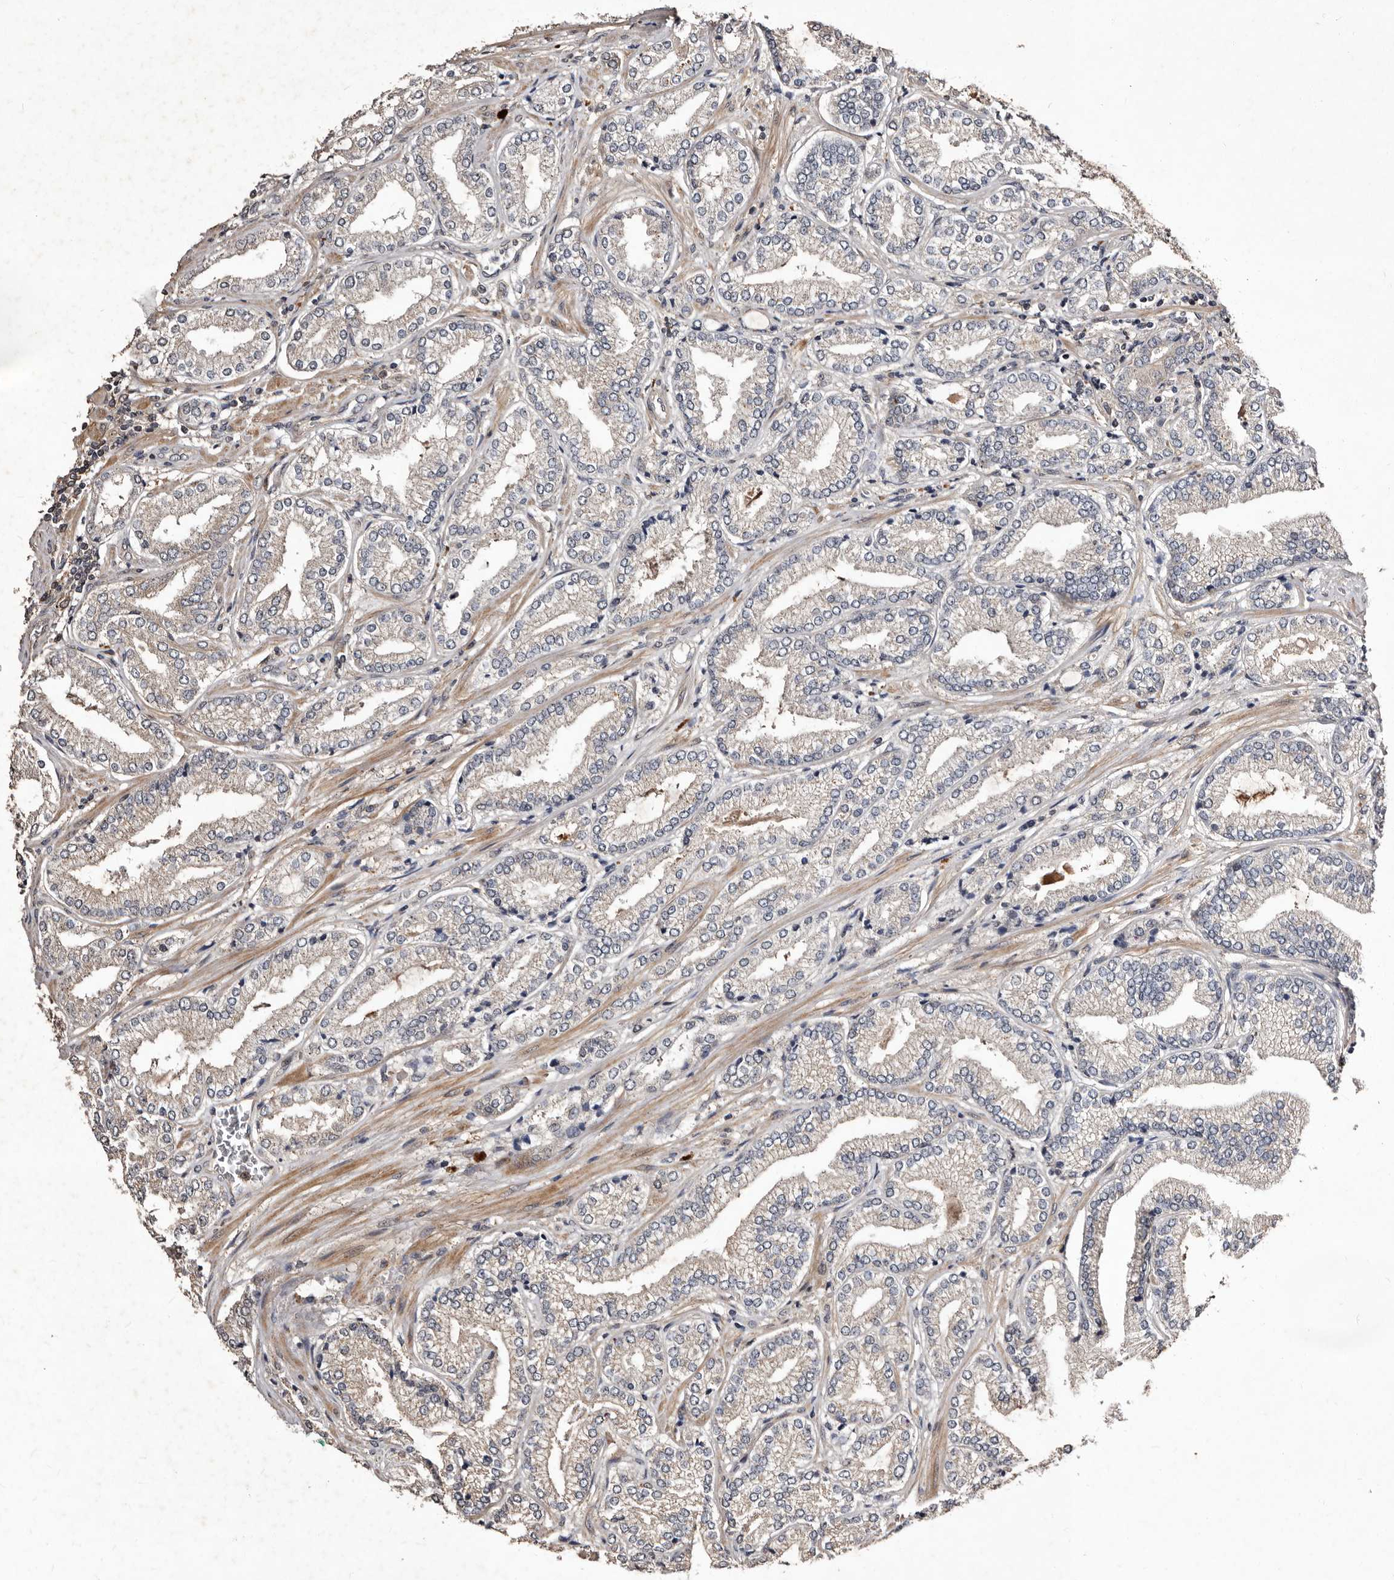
{"staining": {"intensity": "negative", "quantity": "none", "location": "none"}, "tissue": "prostate cancer", "cell_type": "Tumor cells", "image_type": "cancer", "snomed": [{"axis": "morphology", "description": "Adenocarcinoma, Low grade"}, {"axis": "topography", "description": "Prostate"}], "caption": "Image shows no protein expression in tumor cells of prostate cancer (adenocarcinoma (low-grade)) tissue. Brightfield microscopy of IHC stained with DAB (brown) and hematoxylin (blue), captured at high magnification.", "gene": "MKRN3", "patient": {"sex": "male", "age": 62}}